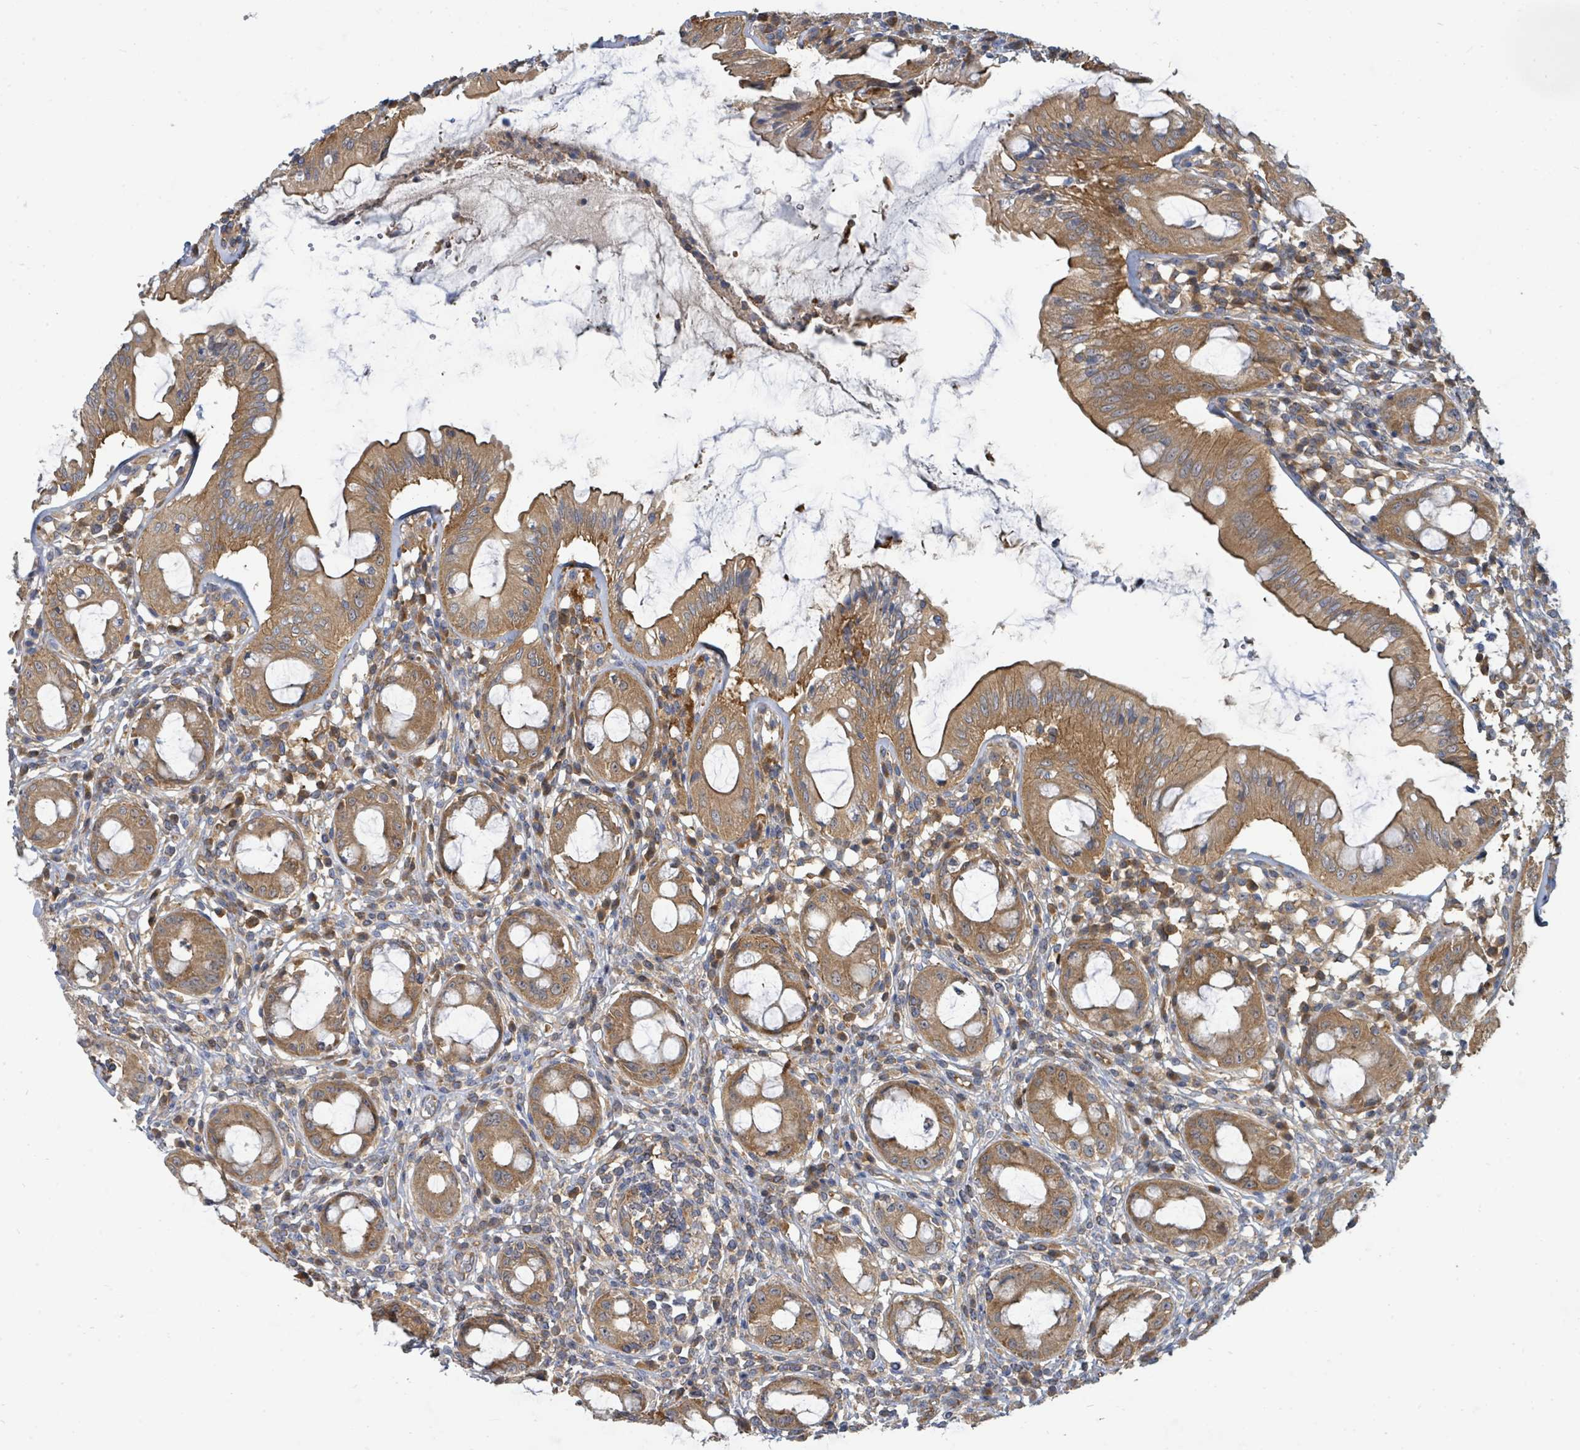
{"staining": {"intensity": "moderate", "quantity": ">75%", "location": "cytoplasmic/membranous"}, "tissue": "rectum", "cell_type": "Glandular cells", "image_type": "normal", "snomed": [{"axis": "morphology", "description": "Normal tissue, NOS"}, {"axis": "topography", "description": "Rectum"}], "caption": "A high-resolution image shows immunohistochemistry (IHC) staining of benign rectum, which displays moderate cytoplasmic/membranous expression in about >75% of glandular cells. The staining is performed using DAB (3,3'-diaminobenzidine) brown chromogen to label protein expression. The nuclei are counter-stained blue using hematoxylin.", "gene": "BOLA2B", "patient": {"sex": "female", "age": 57}}